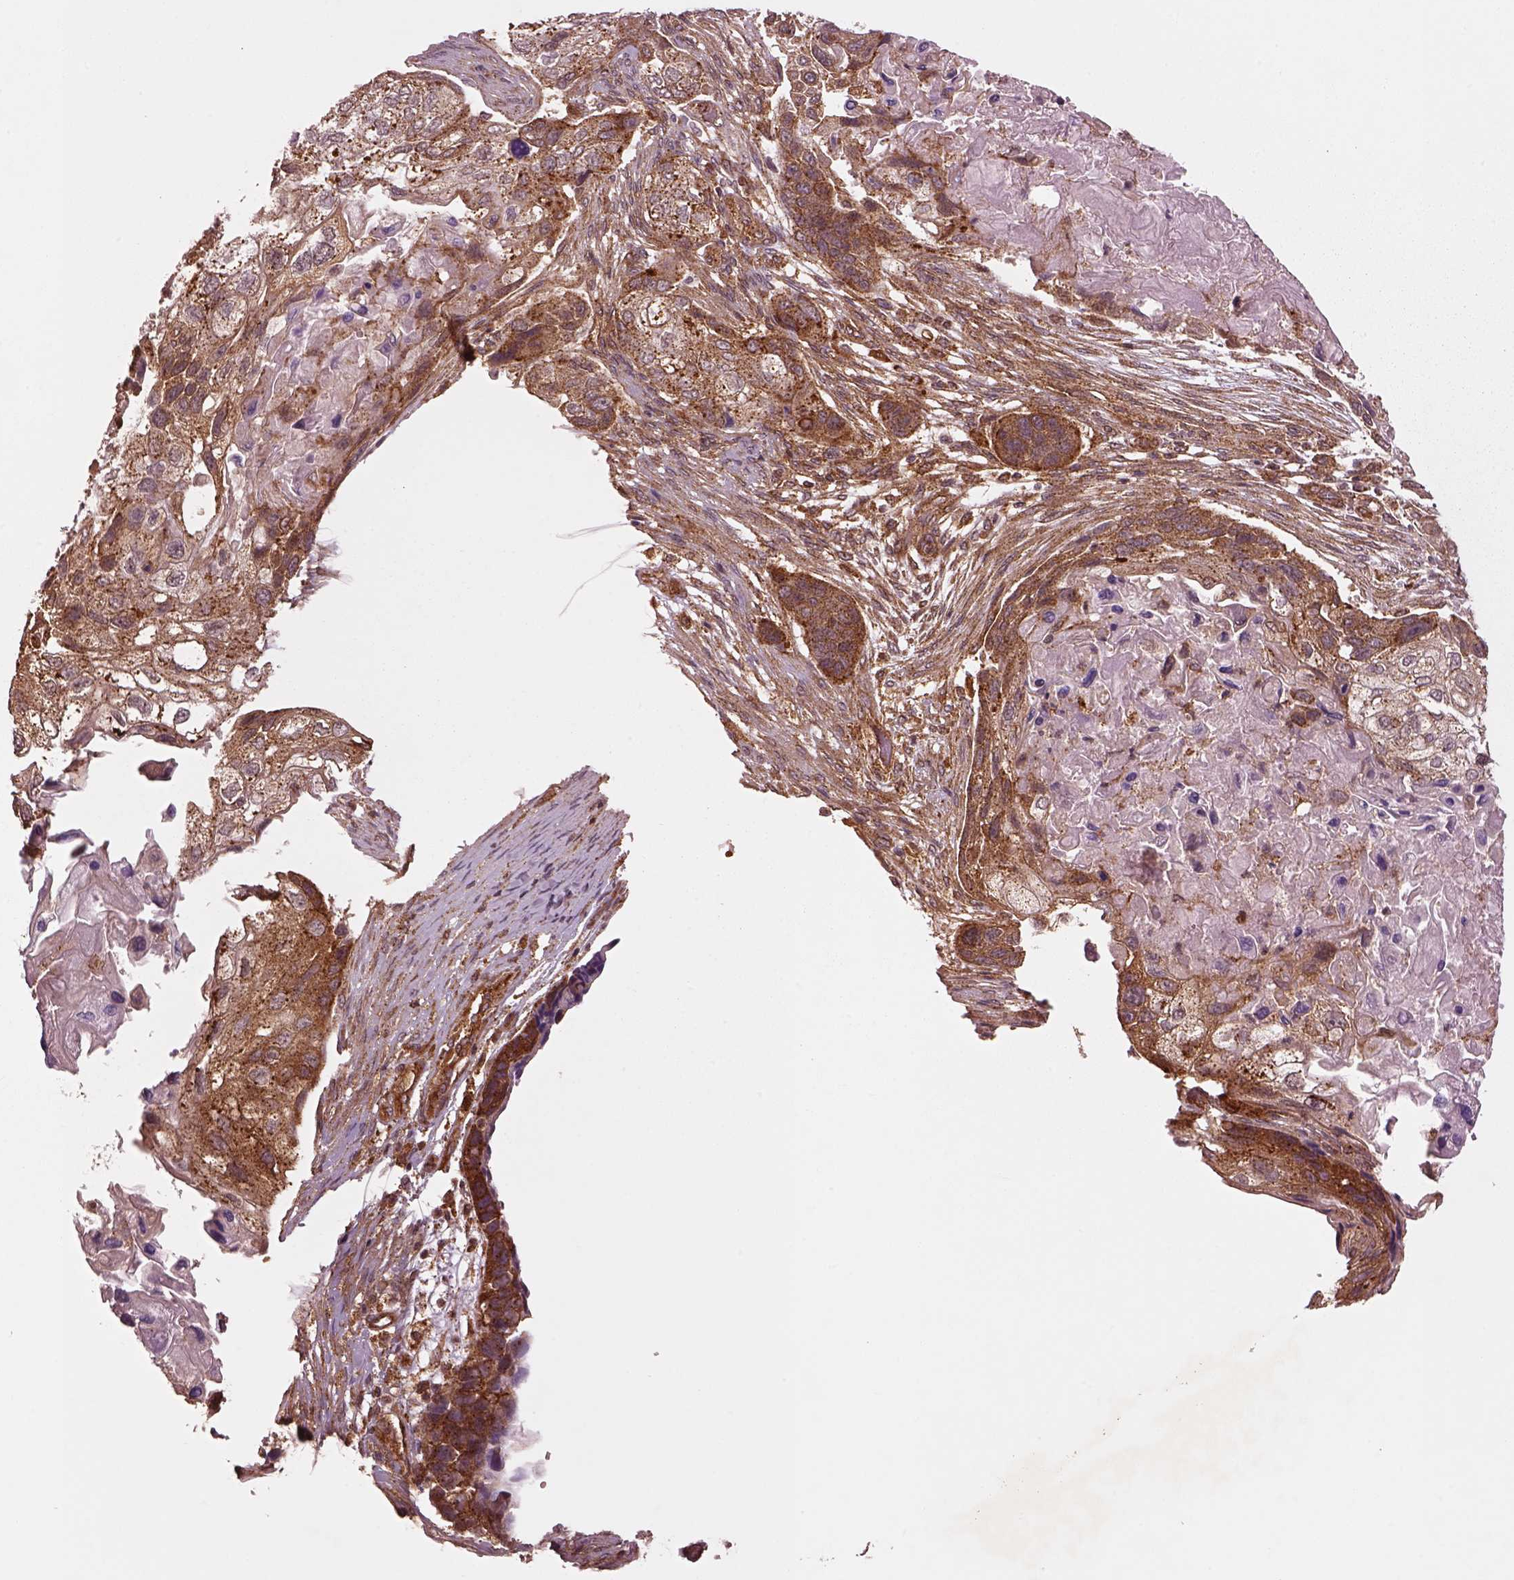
{"staining": {"intensity": "moderate", "quantity": "25%-75%", "location": "cytoplasmic/membranous"}, "tissue": "lung cancer", "cell_type": "Tumor cells", "image_type": "cancer", "snomed": [{"axis": "morphology", "description": "Squamous cell carcinoma, NOS"}, {"axis": "topography", "description": "Lung"}], "caption": "Lung cancer tissue demonstrates moderate cytoplasmic/membranous staining in about 25%-75% of tumor cells, visualized by immunohistochemistry.", "gene": "WASHC2A", "patient": {"sex": "male", "age": 69}}